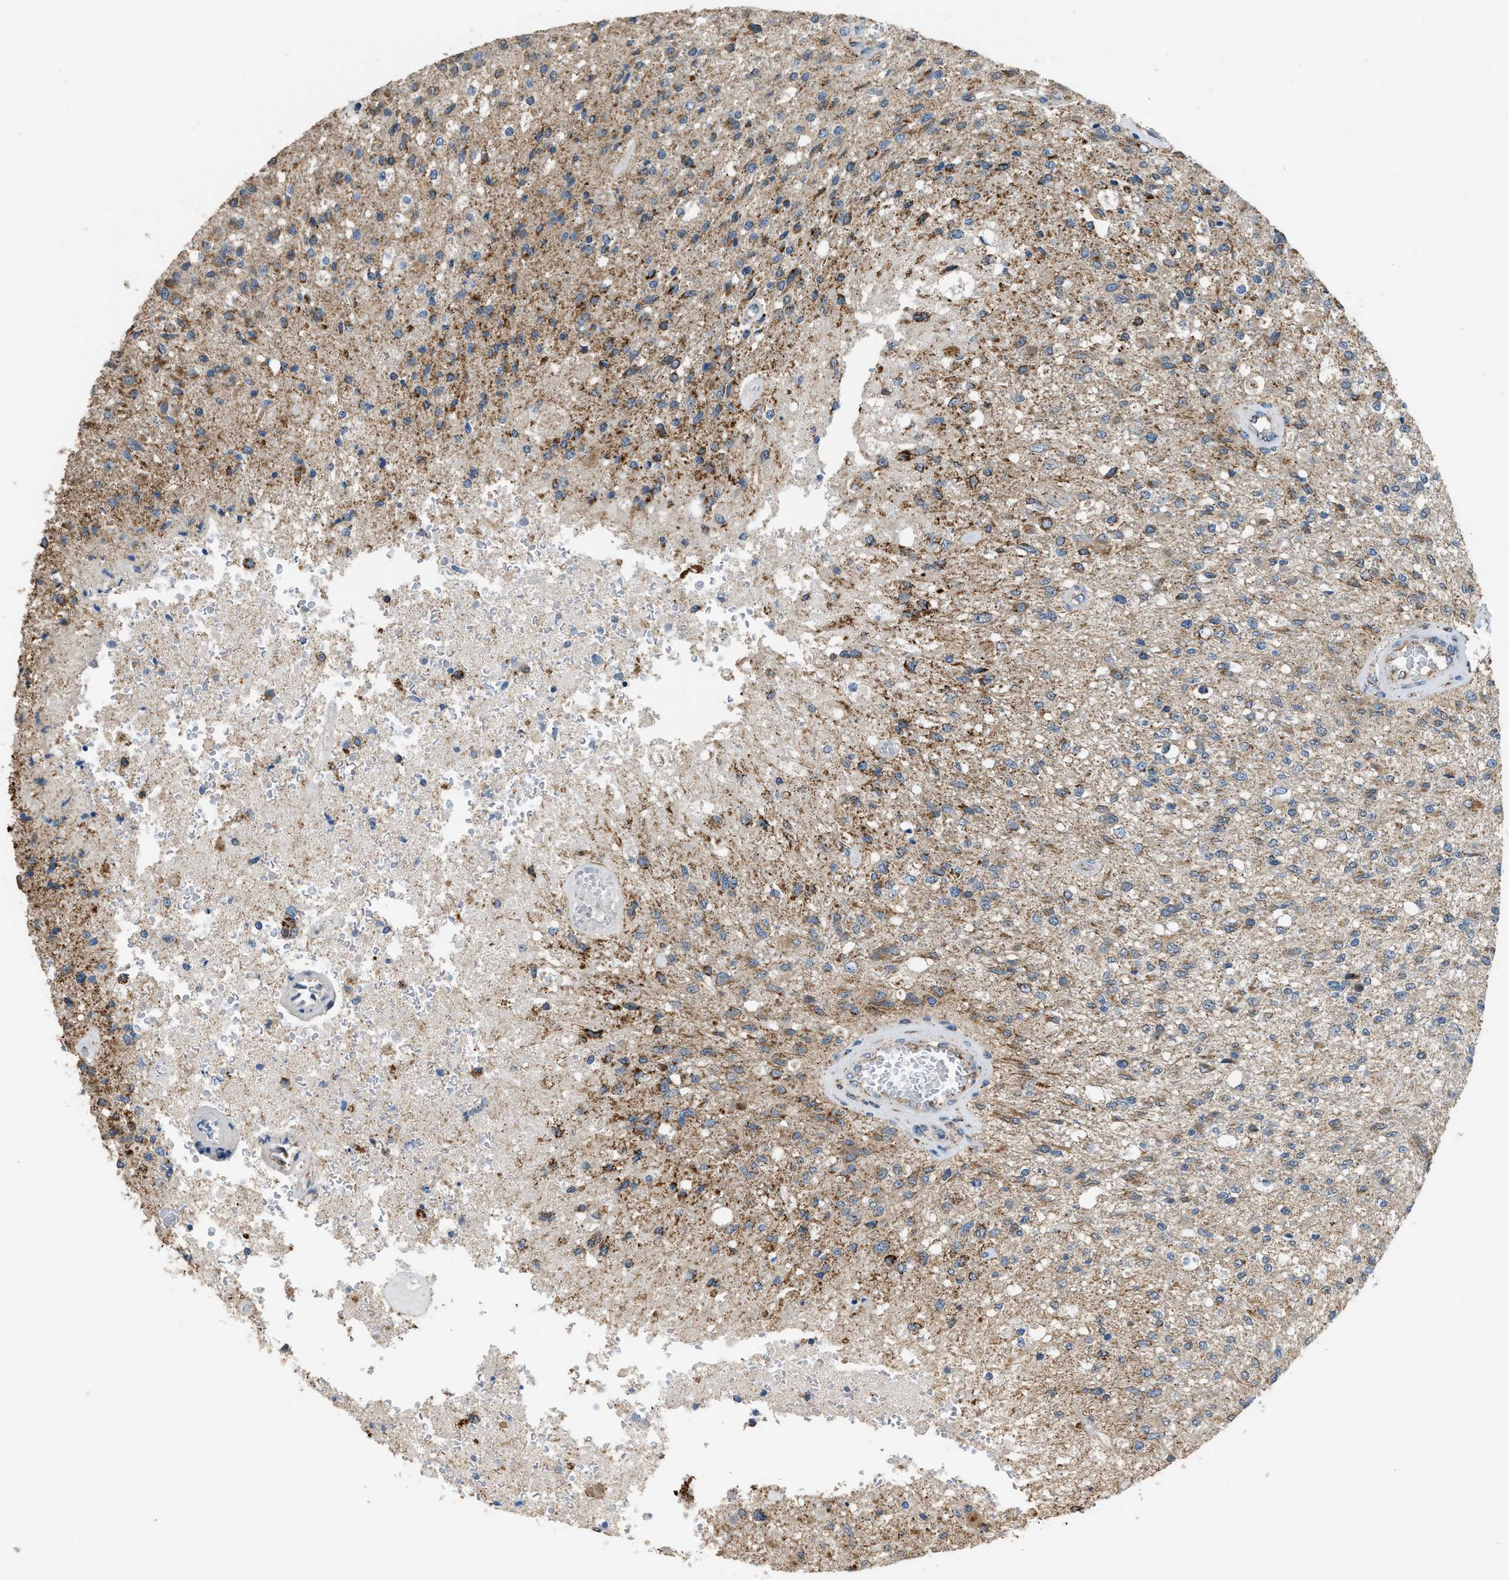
{"staining": {"intensity": "moderate", "quantity": ">75%", "location": "cytoplasmic/membranous"}, "tissue": "glioma", "cell_type": "Tumor cells", "image_type": "cancer", "snomed": [{"axis": "morphology", "description": "Normal tissue, NOS"}, {"axis": "morphology", "description": "Glioma, malignant, High grade"}, {"axis": "topography", "description": "Cerebral cortex"}], "caption": "DAB immunohistochemical staining of human malignant glioma (high-grade) exhibits moderate cytoplasmic/membranous protein expression in about >75% of tumor cells.", "gene": "ETFB", "patient": {"sex": "male", "age": 77}}